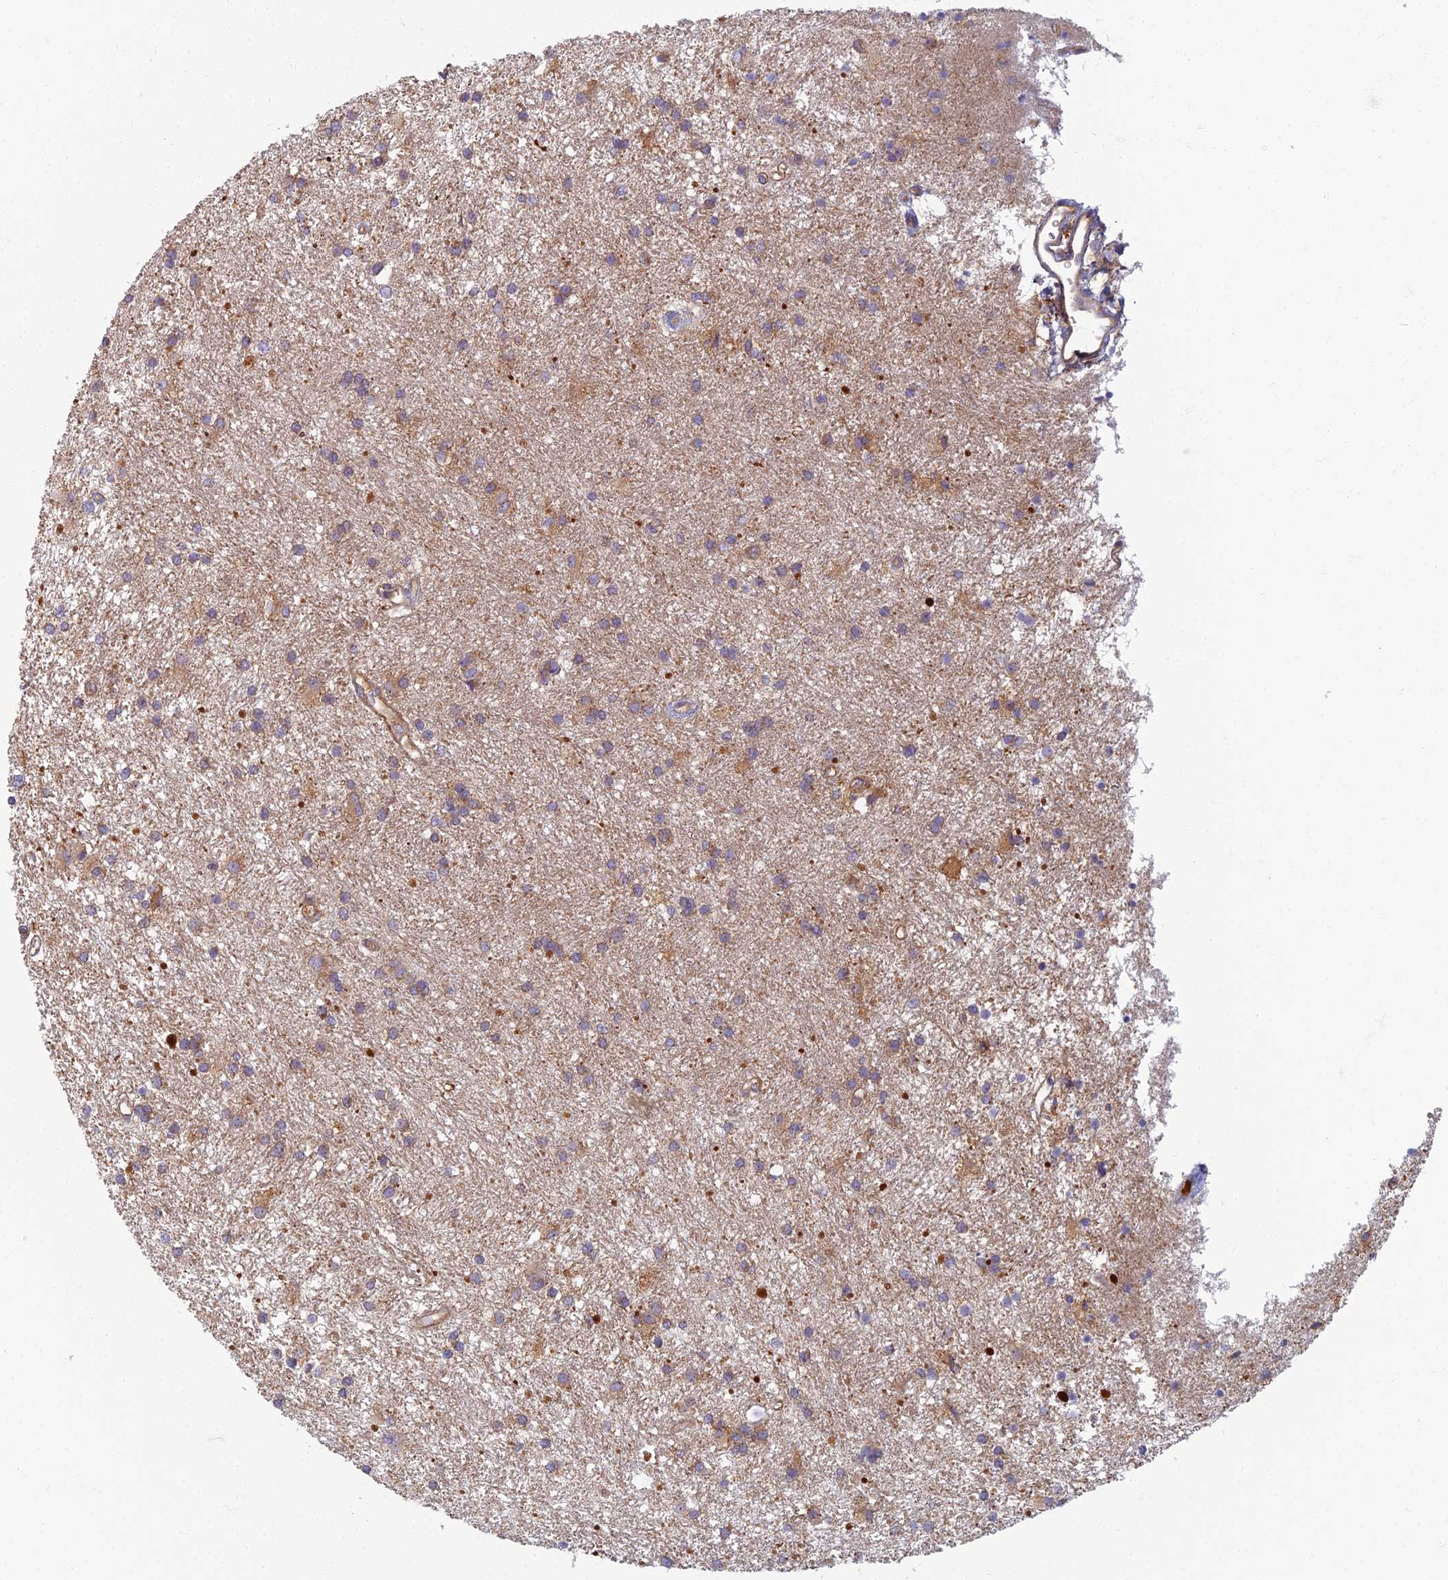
{"staining": {"intensity": "weak", "quantity": ">75%", "location": "cytoplasmic/membranous"}, "tissue": "glioma", "cell_type": "Tumor cells", "image_type": "cancer", "snomed": [{"axis": "morphology", "description": "Glioma, malignant, High grade"}, {"axis": "topography", "description": "Brain"}], "caption": "About >75% of tumor cells in human glioma show weak cytoplasmic/membranous protein expression as visualized by brown immunohistochemical staining.", "gene": "PROX2", "patient": {"sex": "male", "age": 77}}